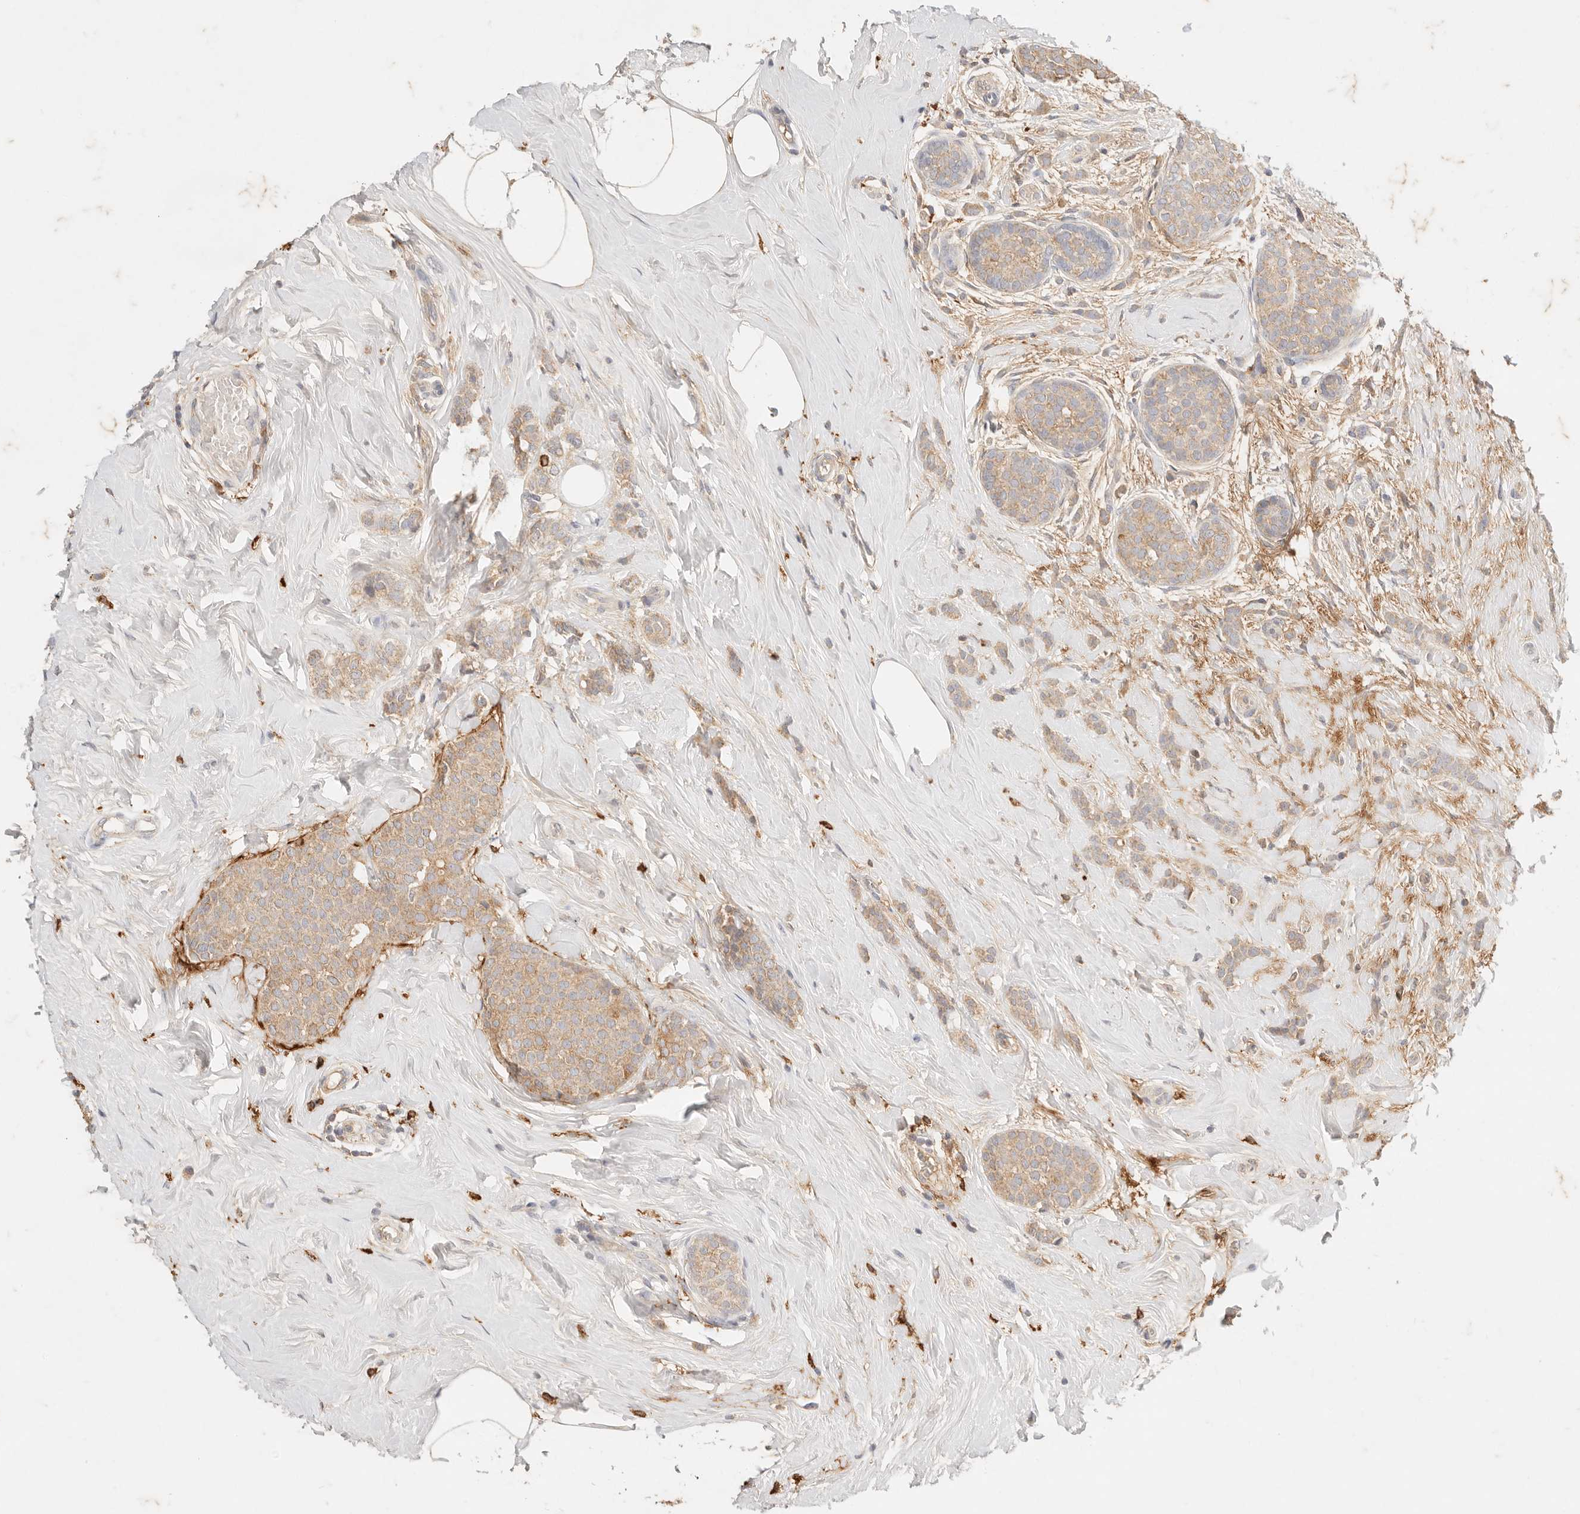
{"staining": {"intensity": "weak", "quantity": ">75%", "location": "cytoplasmic/membranous"}, "tissue": "breast cancer", "cell_type": "Tumor cells", "image_type": "cancer", "snomed": [{"axis": "morphology", "description": "Lobular carcinoma, in situ"}, {"axis": "morphology", "description": "Lobular carcinoma"}, {"axis": "topography", "description": "Breast"}], "caption": "An image of human breast cancer (lobular carcinoma in situ) stained for a protein demonstrates weak cytoplasmic/membranous brown staining in tumor cells. (DAB (3,3'-diaminobenzidine) = brown stain, brightfield microscopy at high magnification).", "gene": "HK2", "patient": {"sex": "female", "age": 41}}